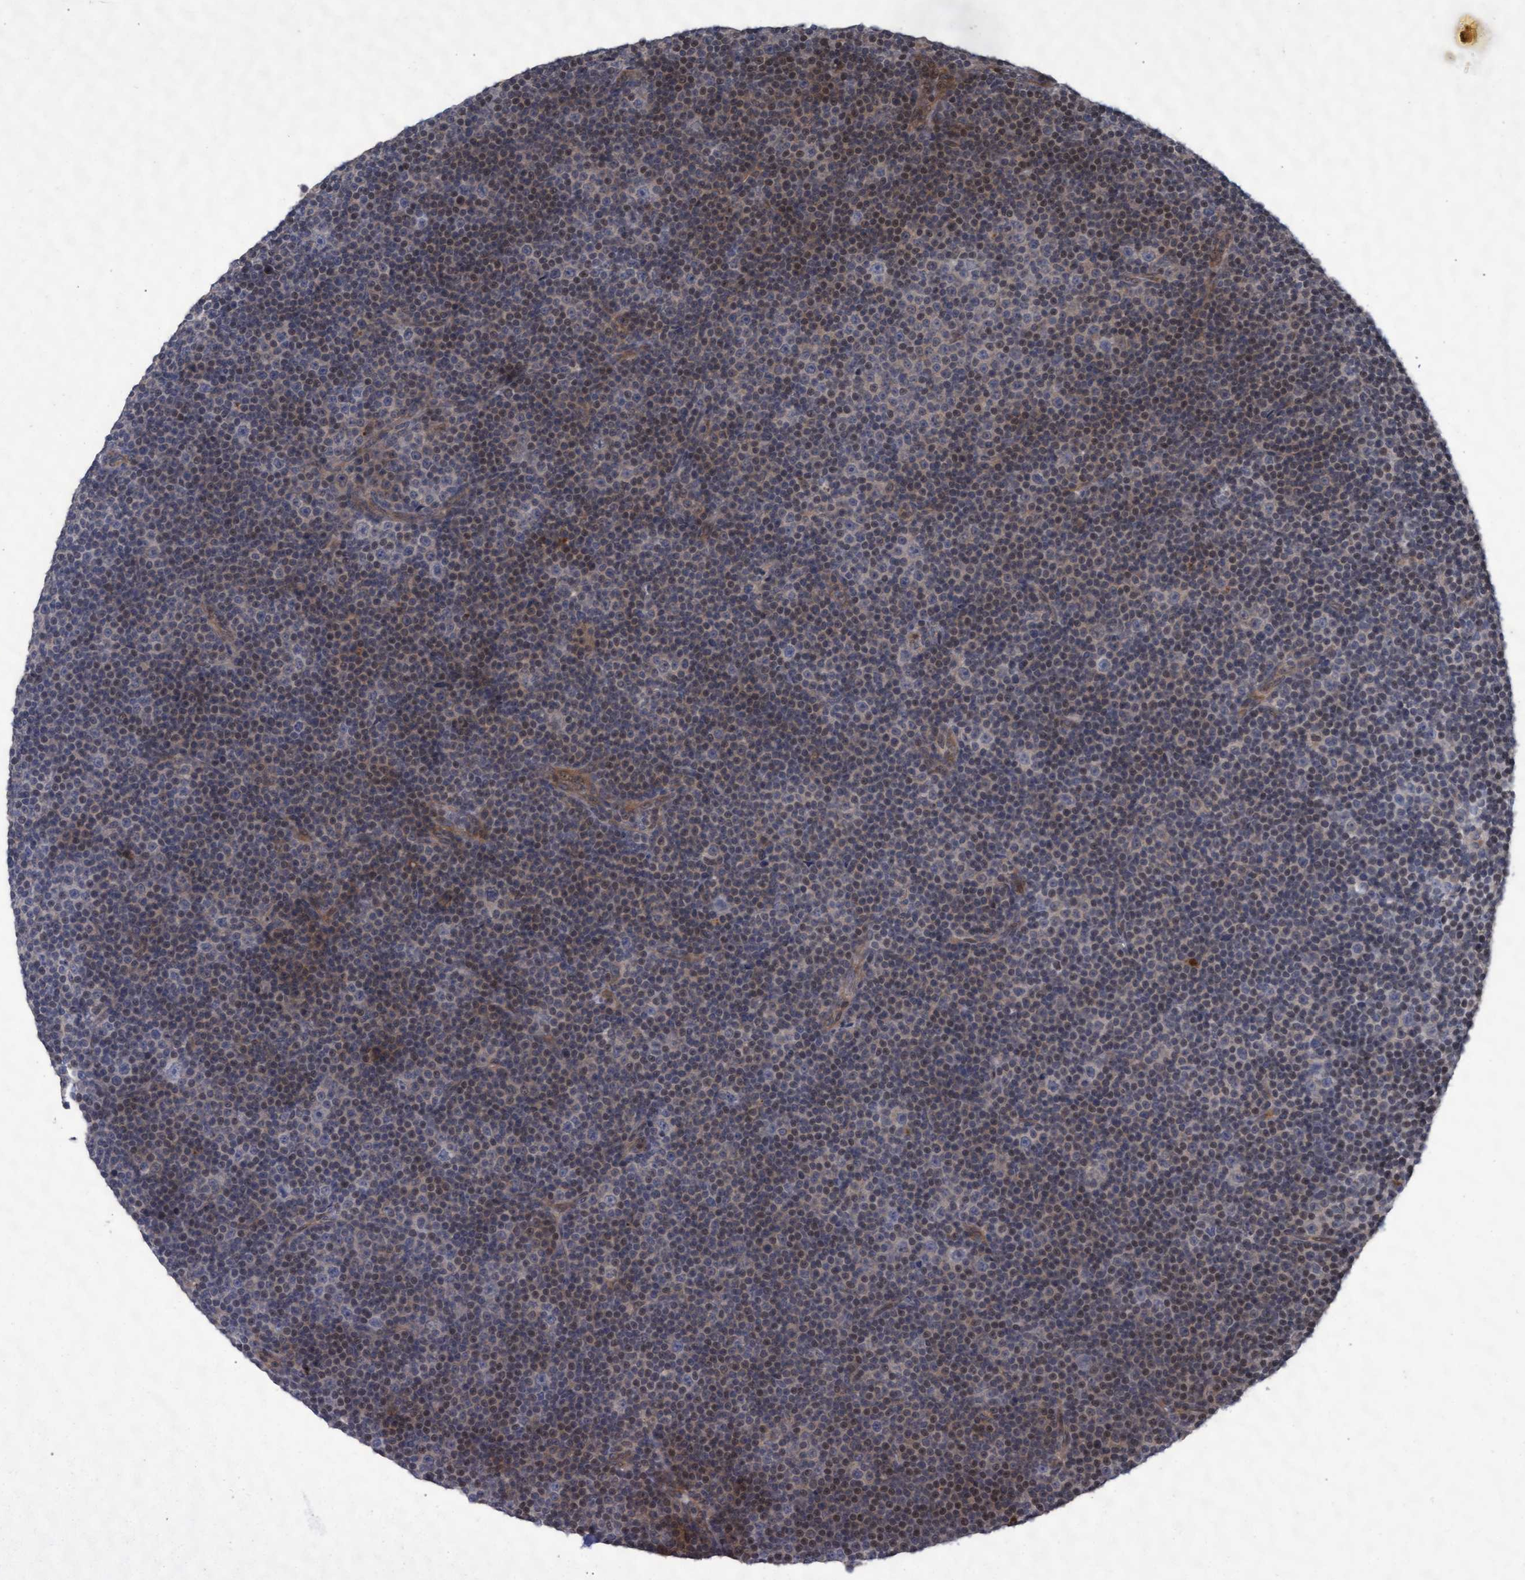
{"staining": {"intensity": "weak", "quantity": "25%-75%", "location": "cytoplasmic/membranous,nuclear"}, "tissue": "lymphoma", "cell_type": "Tumor cells", "image_type": "cancer", "snomed": [{"axis": "morphology", "description": "Malignant lymphoma, non-Hodgkin's type, Low grade"}, {"axis": "topography", "description": "Lymph node"}], "caption": "A low amount of weak cytoplasmic/membranous and nuclear expression is seen in about 25%-75% of tumor cells in lymphoma tissue.", "gene": "KCNC2", "patient": {"sex": "female", "age": 67}}